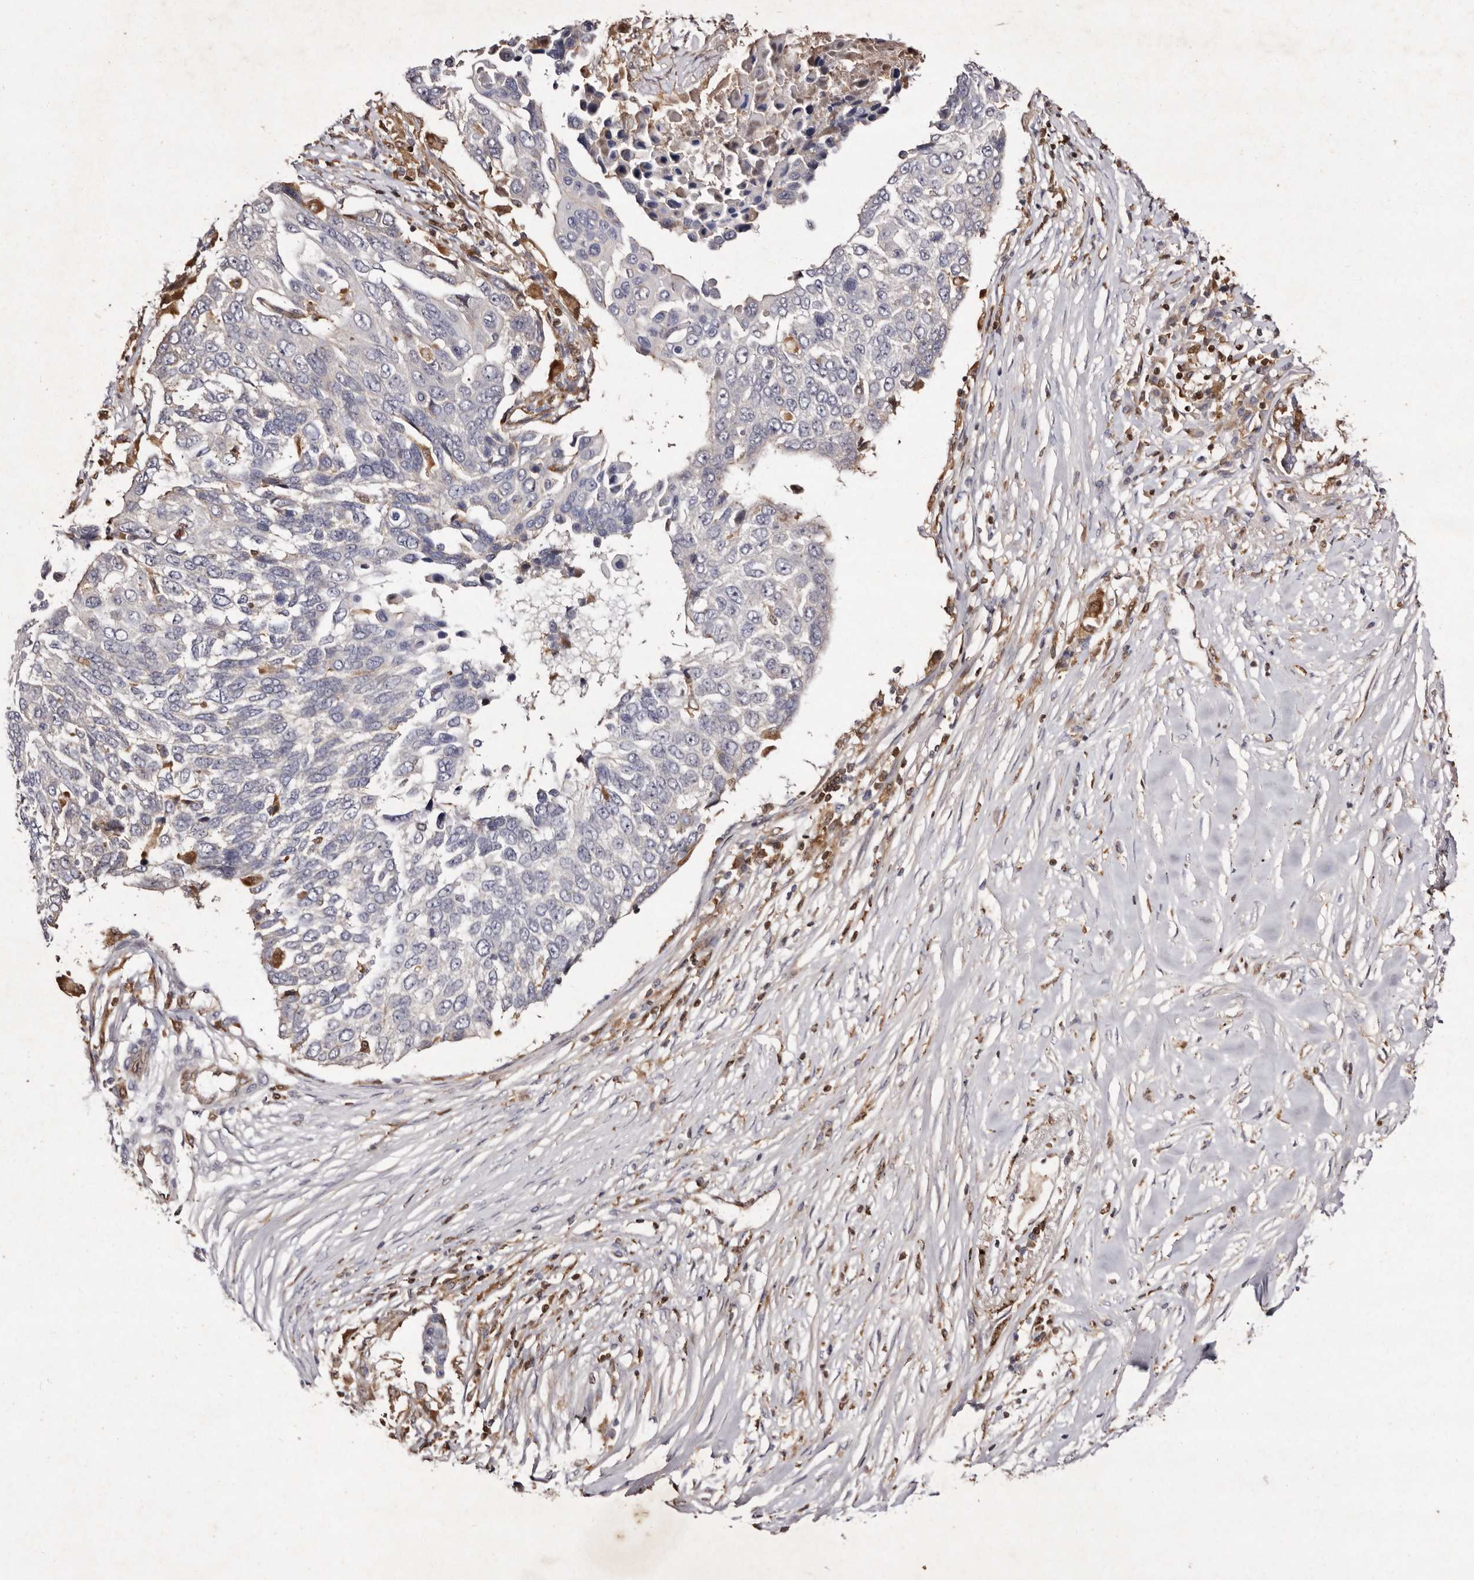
{"staining": {"intensity": "negative", "quantity": "none", "location": "none"}, "tissue": "lung cancer", "cell_type": "Tumor cells", "image_type": "cancer", "snomed": [{"axis": "morphology", "description": "Squamous cell carcinoma, NOS"}, {"axis": "topography", "description": "Lung"}], "caption": "This is an IHC image of human squamous cell carcinoma (lung). There is no expression in tumor cells.", "gene": "GIMAP4", "patient": {"sex": "male", "age": 66}}